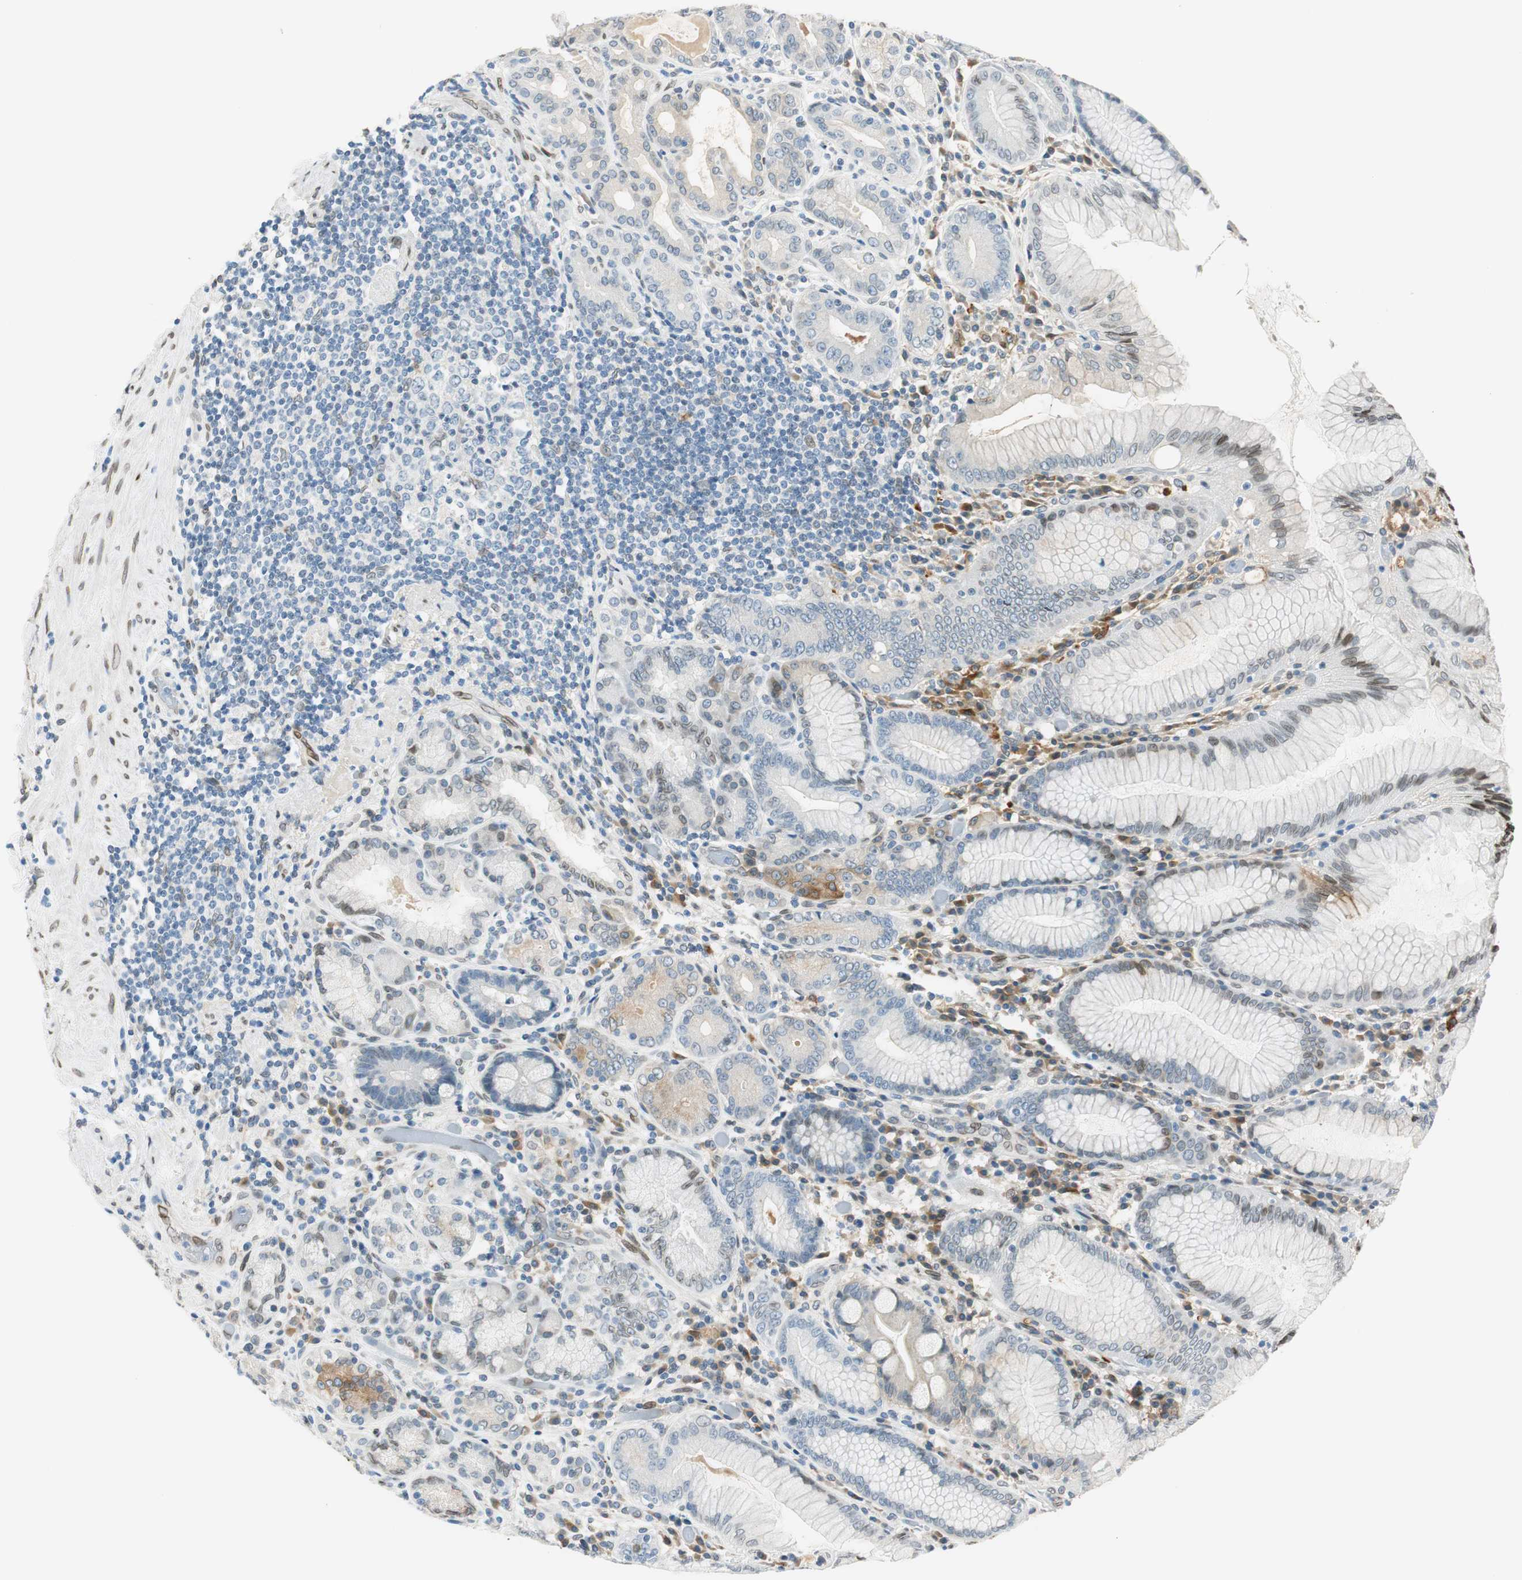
{"staining": {"intensity": "moderate", "quantity": "25%-75%", "location": "cytoplasmic/membranous"}, "tissue": "stomach", "cell_type": "Glandular cells", "image_type": "normal", "snomed": [{"axis": "morphology", "description": "Normal tissue, NOS"}, {"axis": "topography", "description": "Stomach, lower"}], "caption": "A photomicrograph of human stomach stained for a protein shows moderate cytoplasmic/membranous brown staining in glandular cells. (DAB = brown stain, brightfield microscopy at high magnification).", "gene": "TMEM260", "patient": {"sex": "female", "age": 76}}